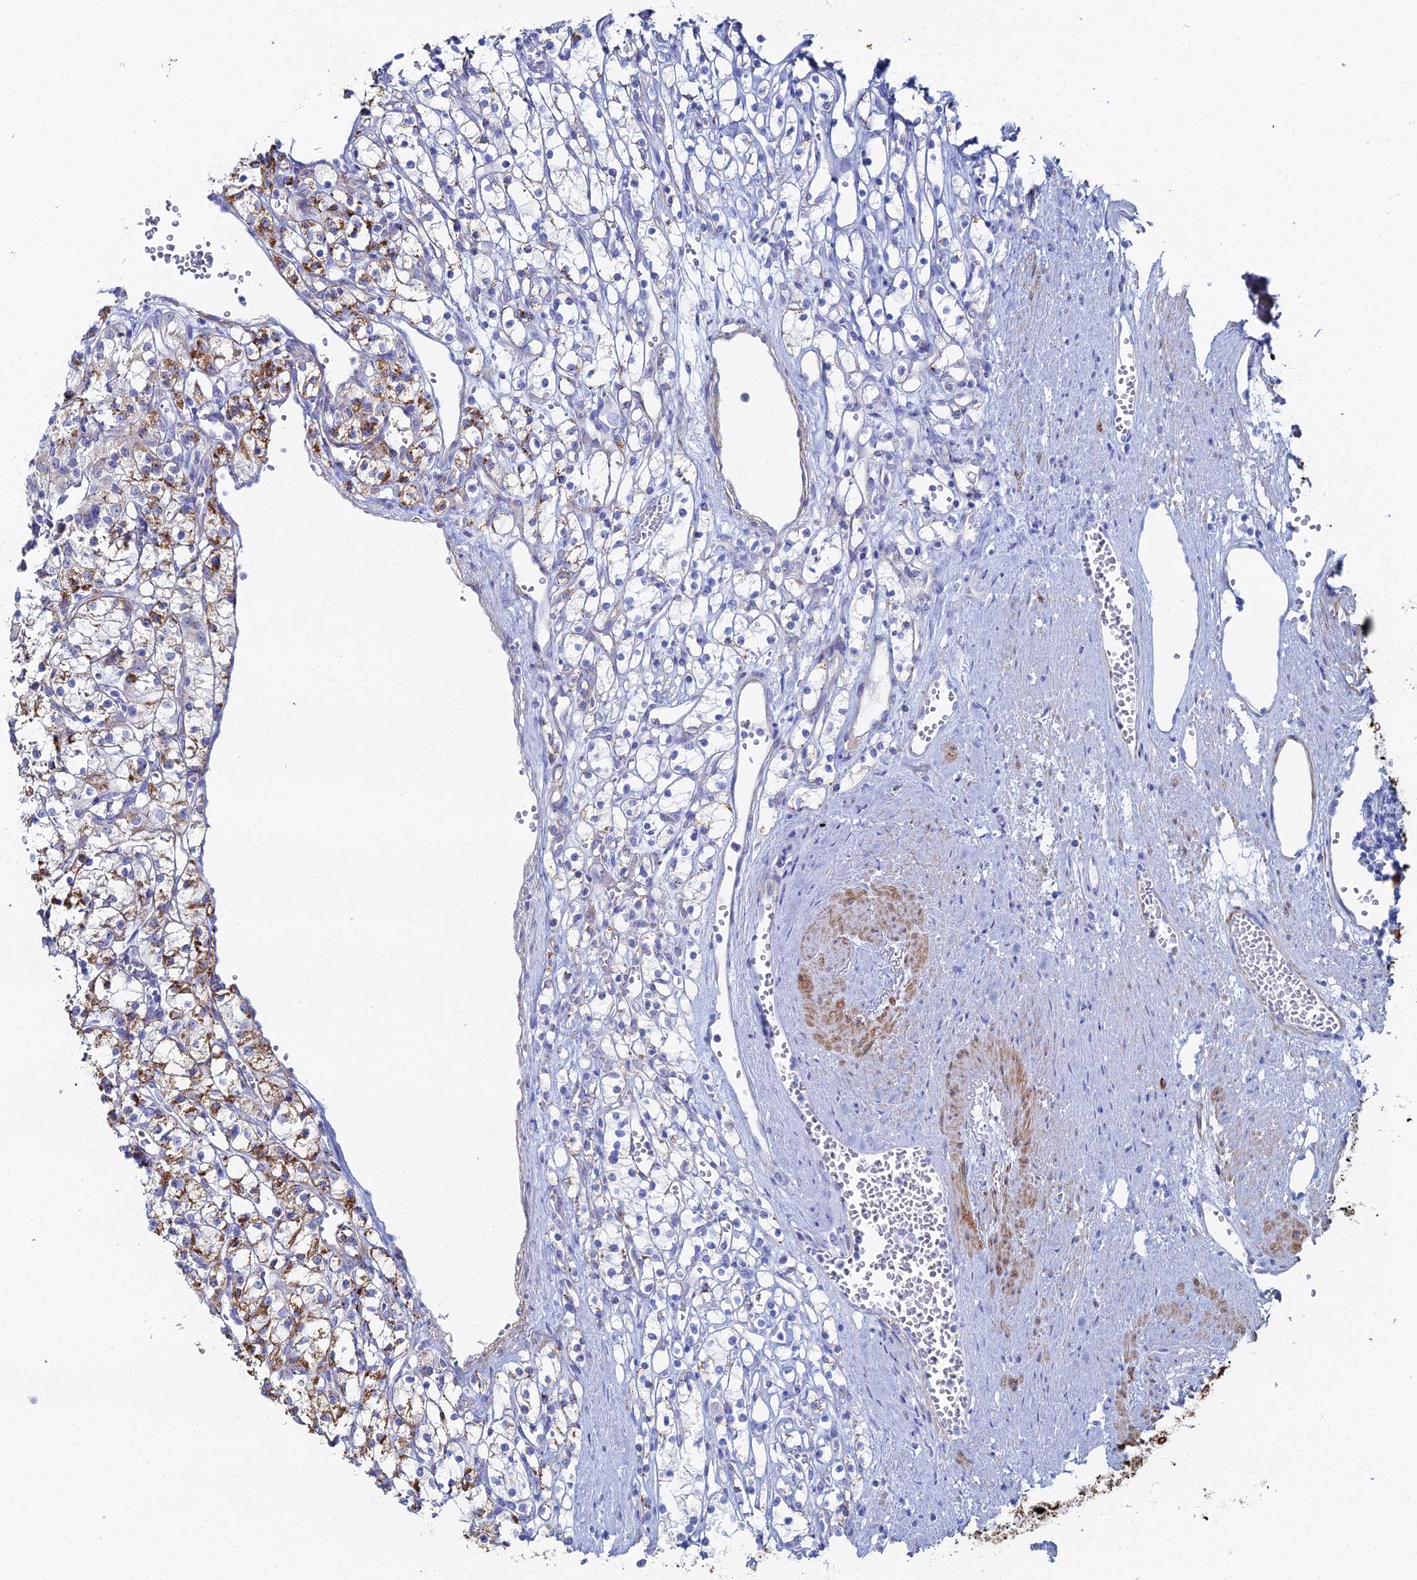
{"staining": {"intensity": "moderate", "quantity": "<25%", "location": "cytoplasmic/membranous"}, "tissue": "renal cancer", "cell_type": "Tumor cells", "image_type": "cancer", "snomed": [{"axis": "morphology", "description": "Adenocarcinoma, NOS"}, {"axis": "topography", "description": "Kidney"}], "caption": "Protein staining of renal cancer (adenocarcinoma) tissue displays moderate cytoplasmic/membranous staining in about <25% of tumor cells. (IHC, brightfield microscopy, high magnification).", "gene": "DHX34", "patient": {"sex": "female", "age": 59}}